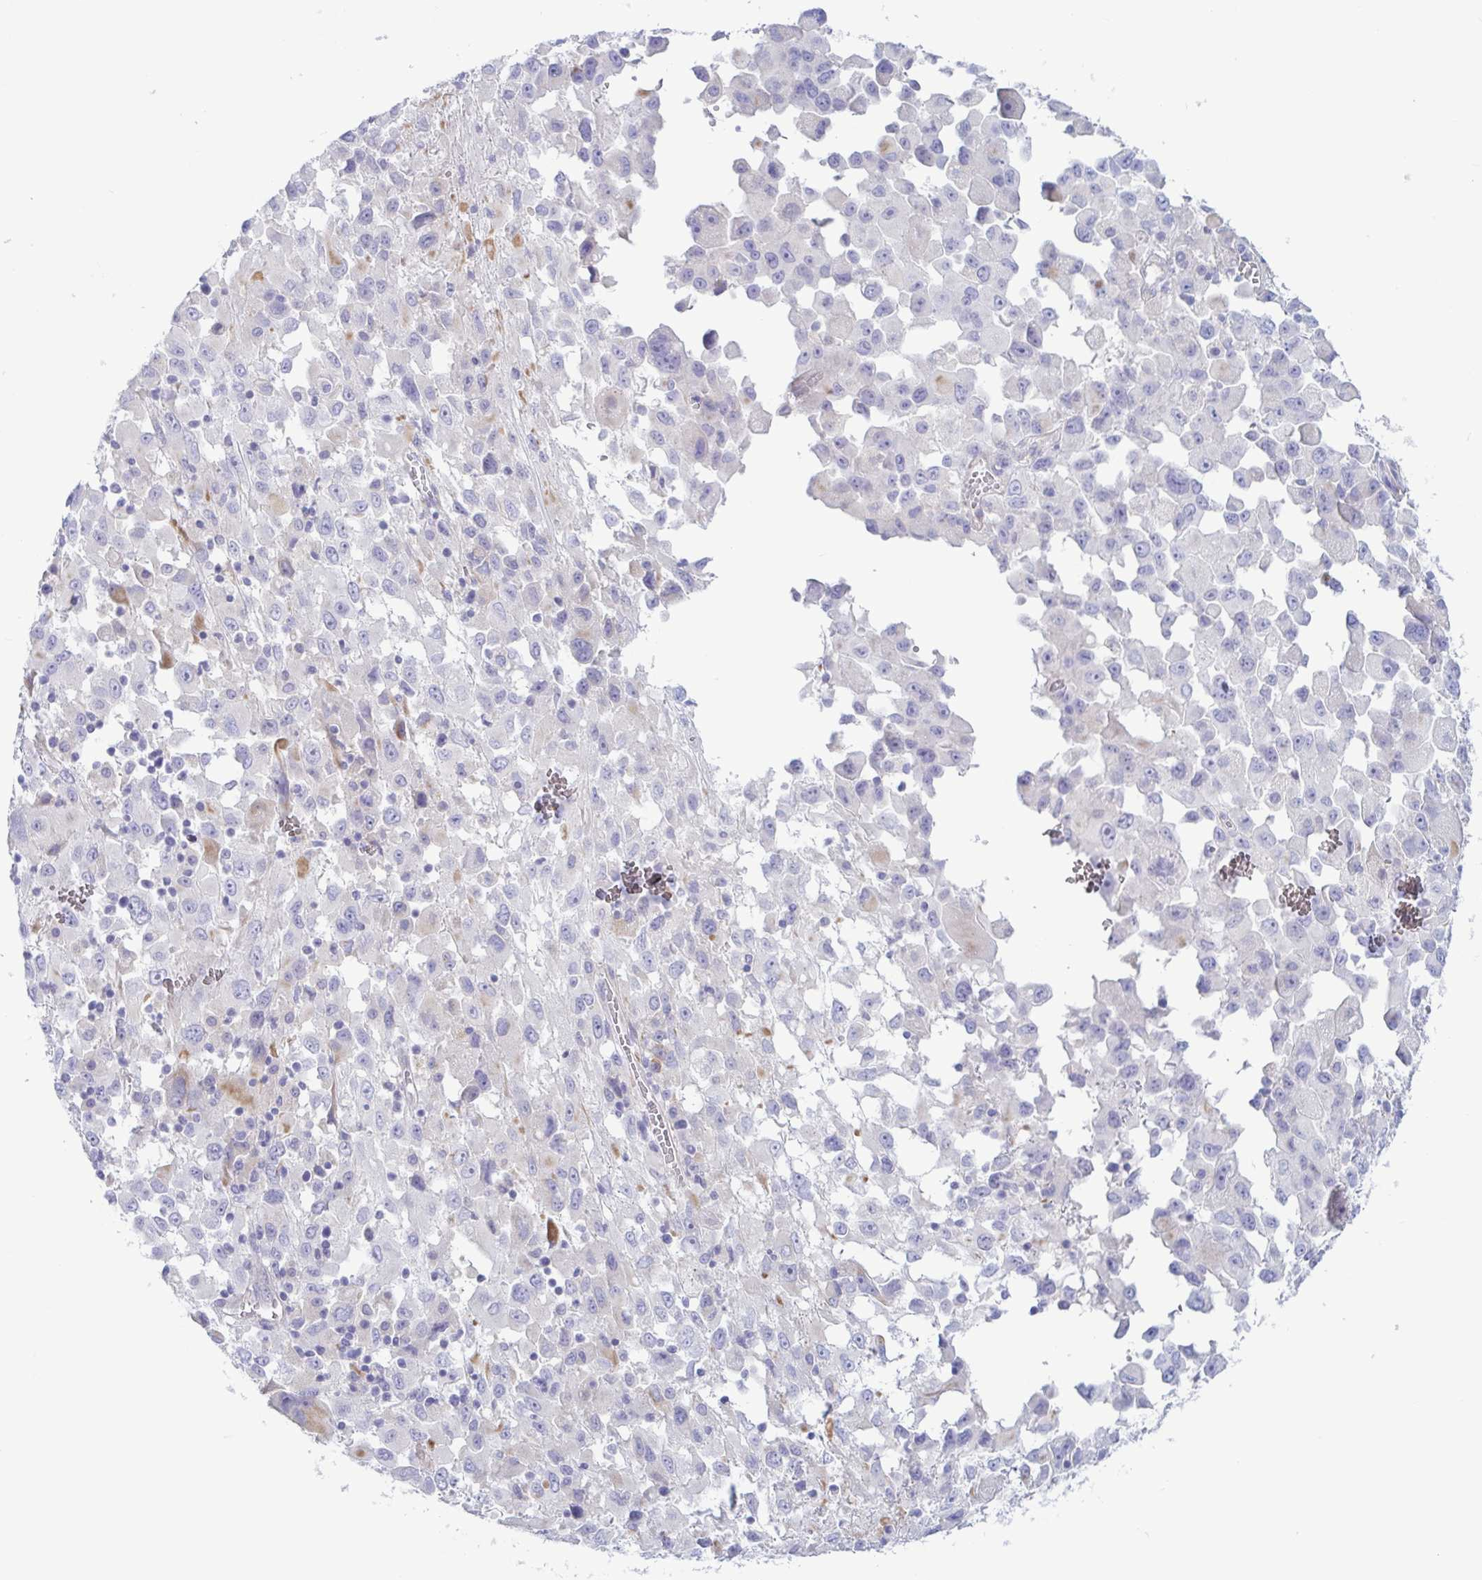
{"staining": {"intensity": "negative", "quantity": "none", "location": "none"}, "tissue": "melanoma", "cell_type": "Tumor cells", "image_type": "cancer", "snomed": [{"axis": "morphology", "description": "Malignant melanoma, Metastatic site"}, {"axis": "topography", "description": "Soft tissue"}], "caption": "High magnification brightfield microscopy of malignant melanoma (metastatic site) stained with DAB (3,3'-diaminobenzidine) (brown) and counterstained with hematoxylin (blue): tumor cells show no significant staining.", "gene": "TNNI2", "patient": {"sex": "male", "age": 50}}